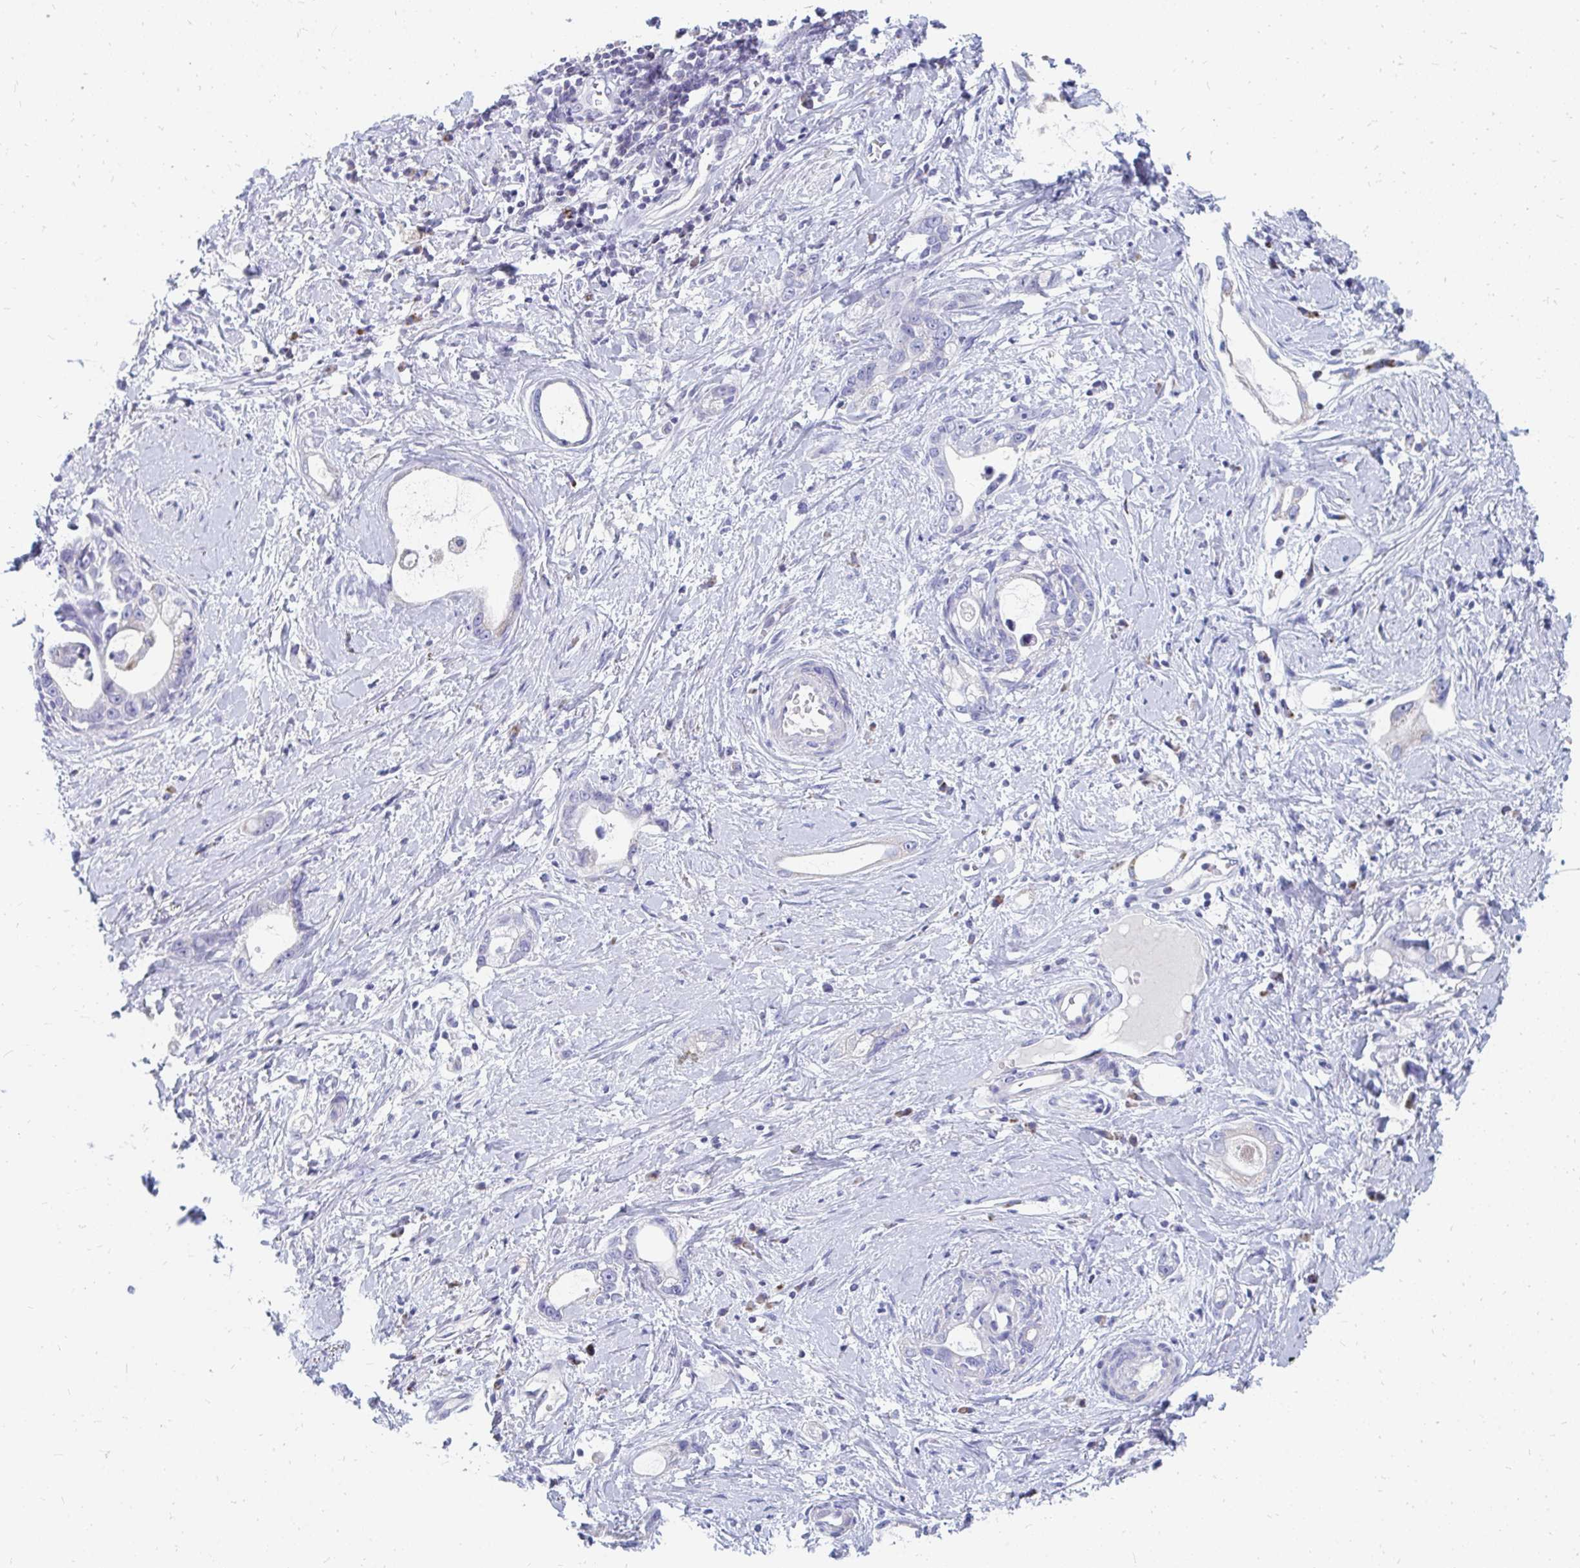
{"staining": {"intensity": "negative", "quantity": "none", "location": "none"}, "tissue": "stomach cancer", "cell_type": "Tumor cells", "image_type": "cancer", "snomed": [{"axis": "morphology", "description": "Adenocarcinoma, NOS"}, {"axis": "topography", "description": "Stomach"}], "caption": "IHC photomicrograph of human stomach adenocarcinoma stained for a protein (brown), which displays no positivity in tumor cells.", "gene": "OR10V1", "patient": {"sex": "male", "age": 55}}